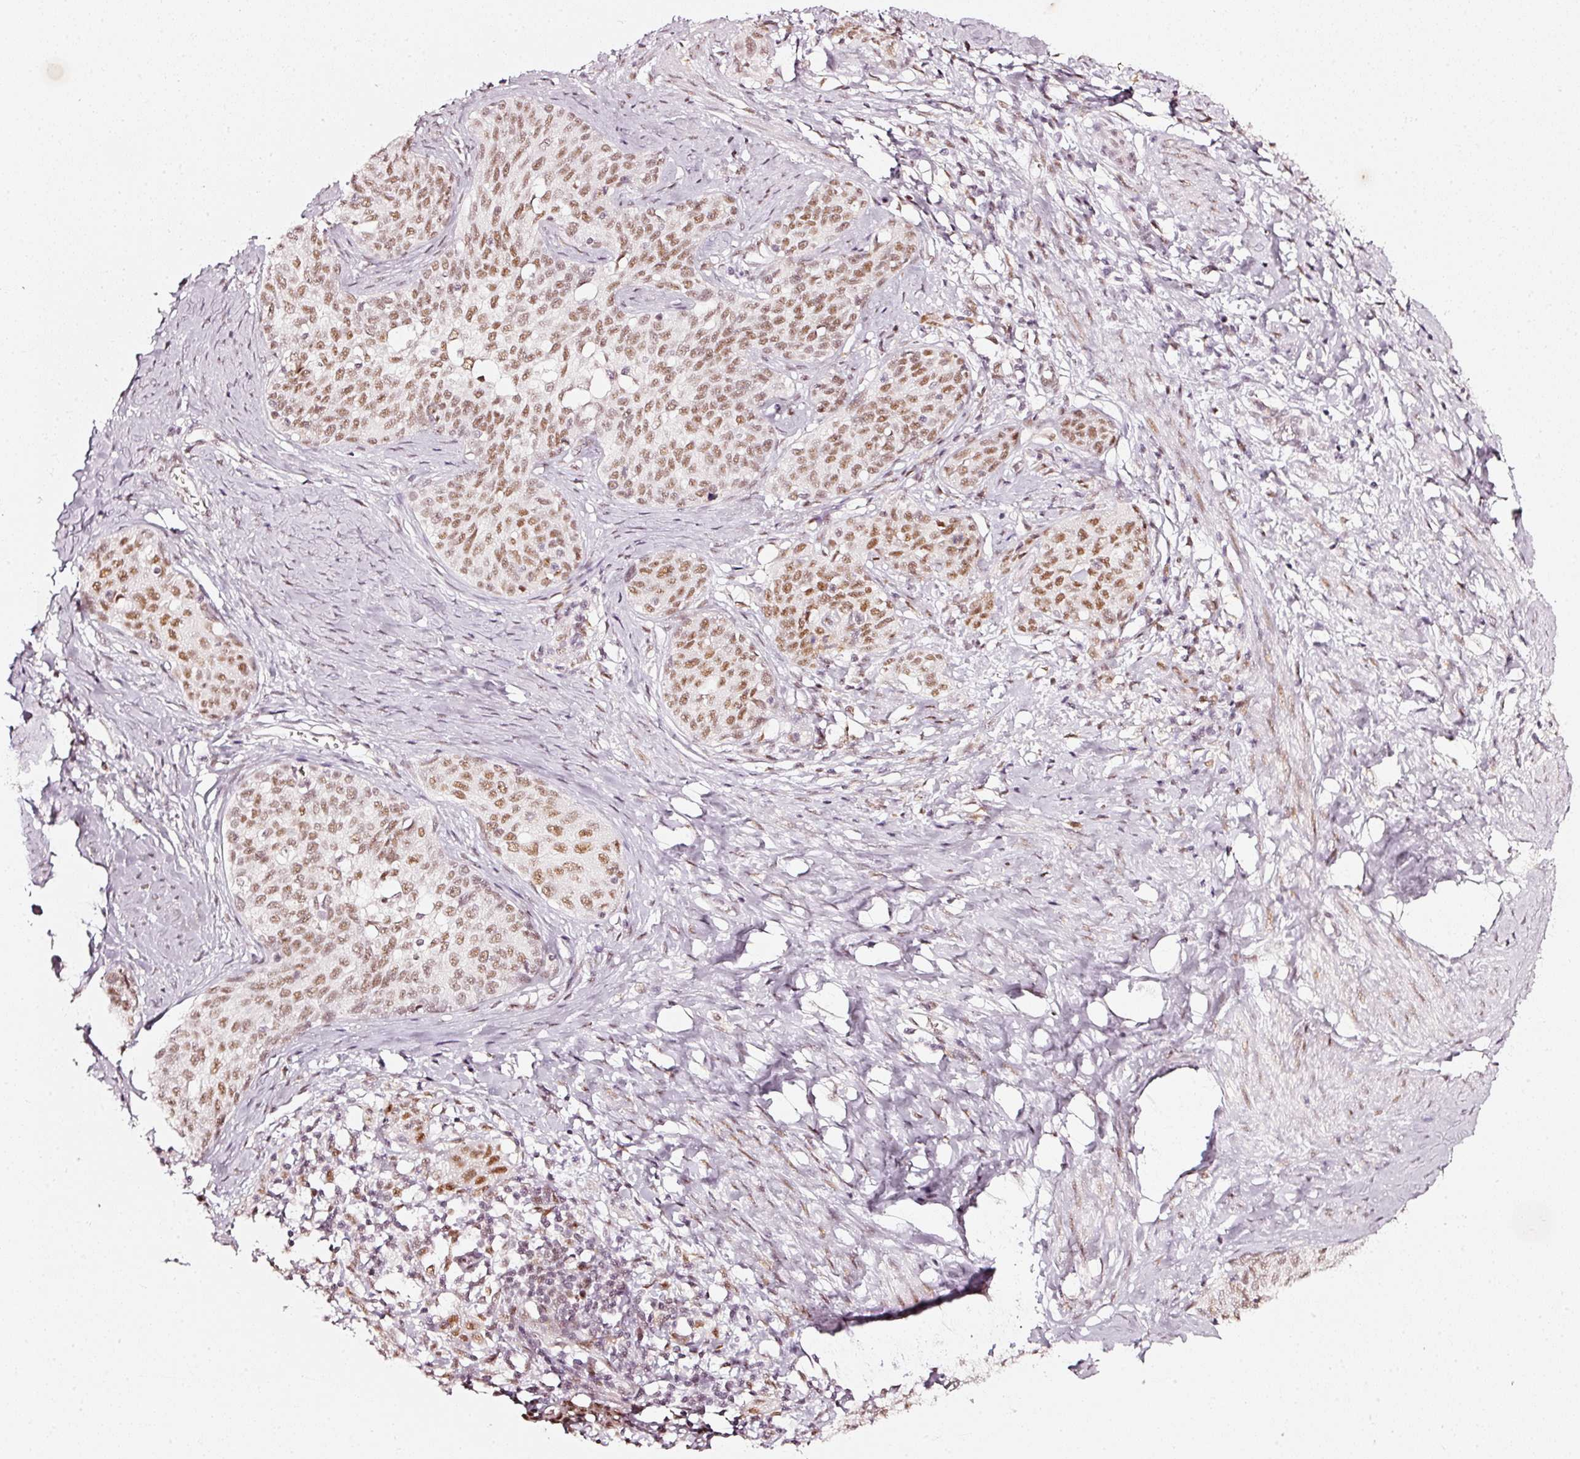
{"staining": {"intensity": "moderate", "quantity": ">75%", "location": "nuclear"}, "tissue": "cervical cancer", "cell_type": "Tumor cells", "image_type": "cancer", "snomed": [{"axis": "morphology", "description": "Squamous cell carcinoma, NOS"}, {"axis": "morphology", "description": "Adenocarcinoma, NOS"}, {"axis": "topography", "description": "Cervix"}], "caption": "High-magnification brightfield microscopy of cervical squamous cell carcinoma stained with DAB (brown) and counterstained with hematoxylin (blue). tumor cells exhibit moderate nuclear positivity is identified in approximately>75% of cells.", "gene": "PPP1R10", "patient": {"sex": "female", "age": 52}}